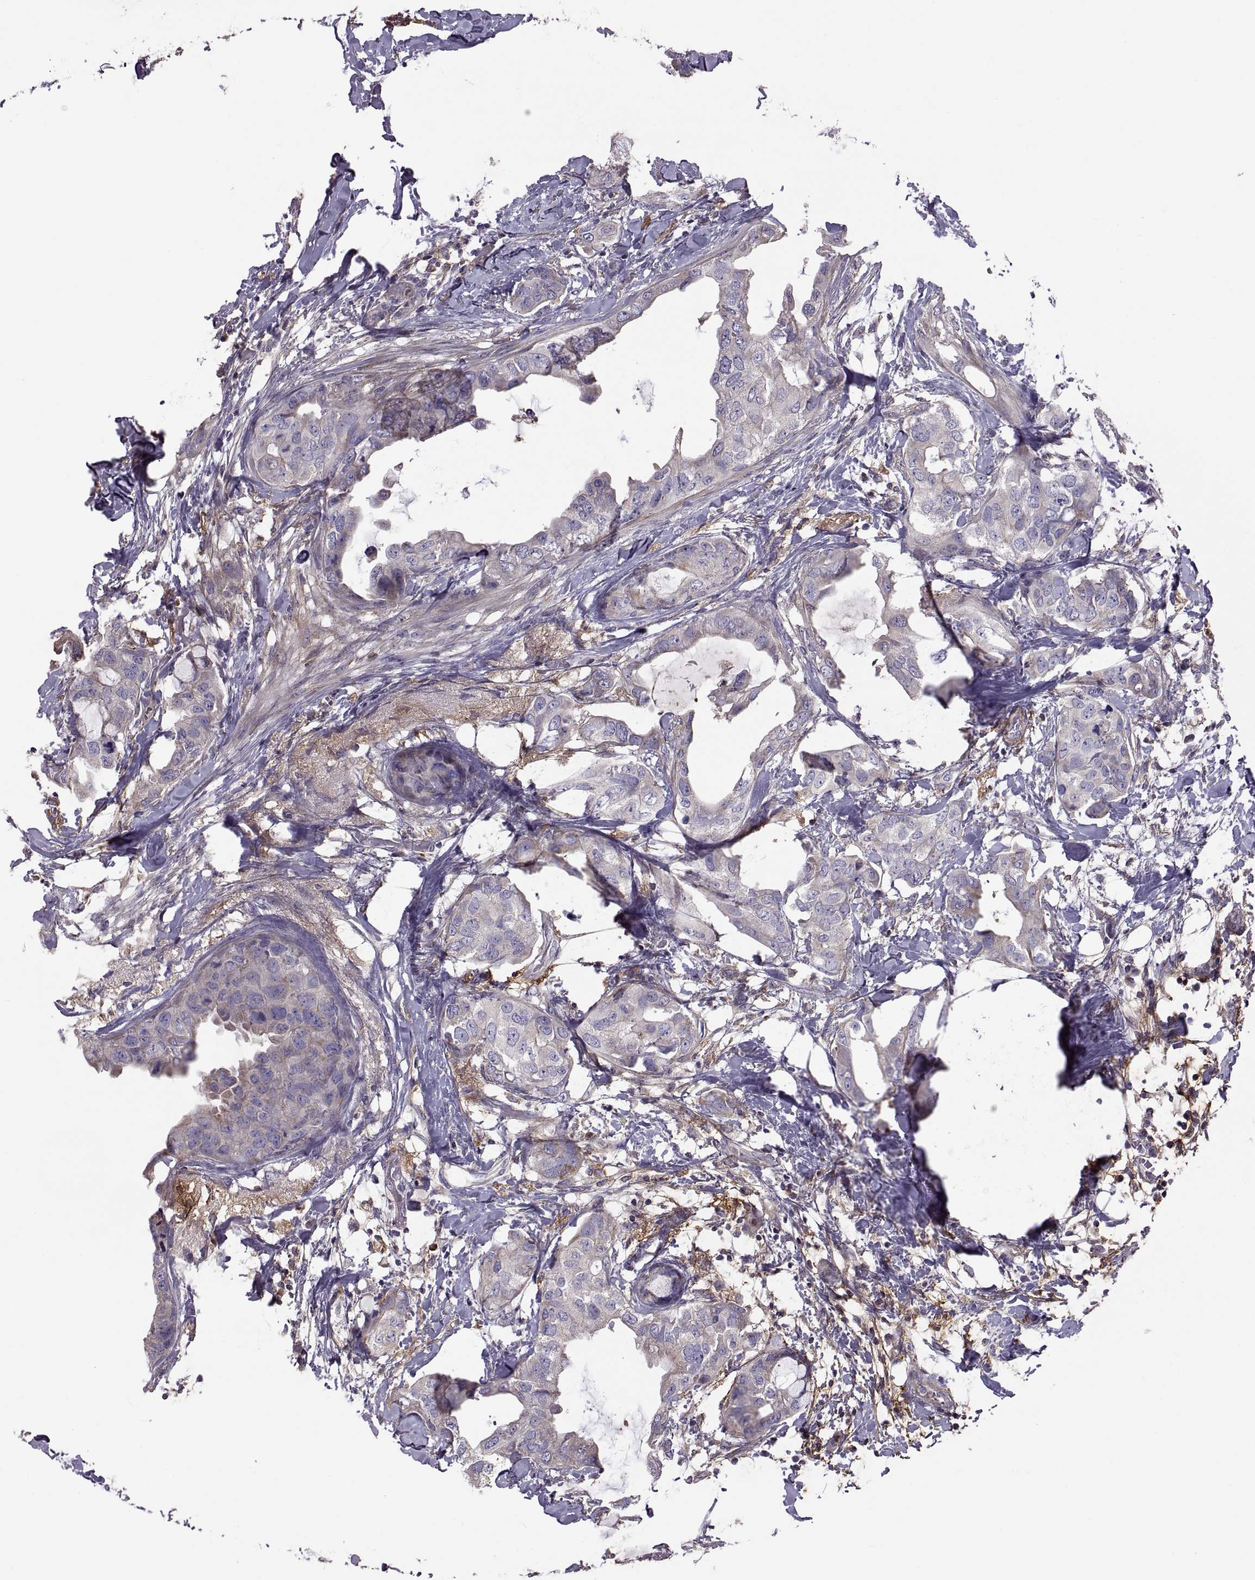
{"staining": {"intensity": "weak", "quantity": "<25%", "location": "cytoplasmic/membranous"}, "tissue": "breast cancer", "cell_type": "Tumor cells", "image_type": "cancer", "snomed": [{"axis": "morphology", "description": "Normal tissue, NOS"}, {"axis": "morphology", "description": "Duct carcinoma"}, {"axis": "topography", "description": "Breast"}], "caption": "IHC of breast cancer (invasive ductal carcinoma) reveals no staining in tumor cells.", "gene": "EMILIN2", "patient": {"sex": "female", "age": 40}}